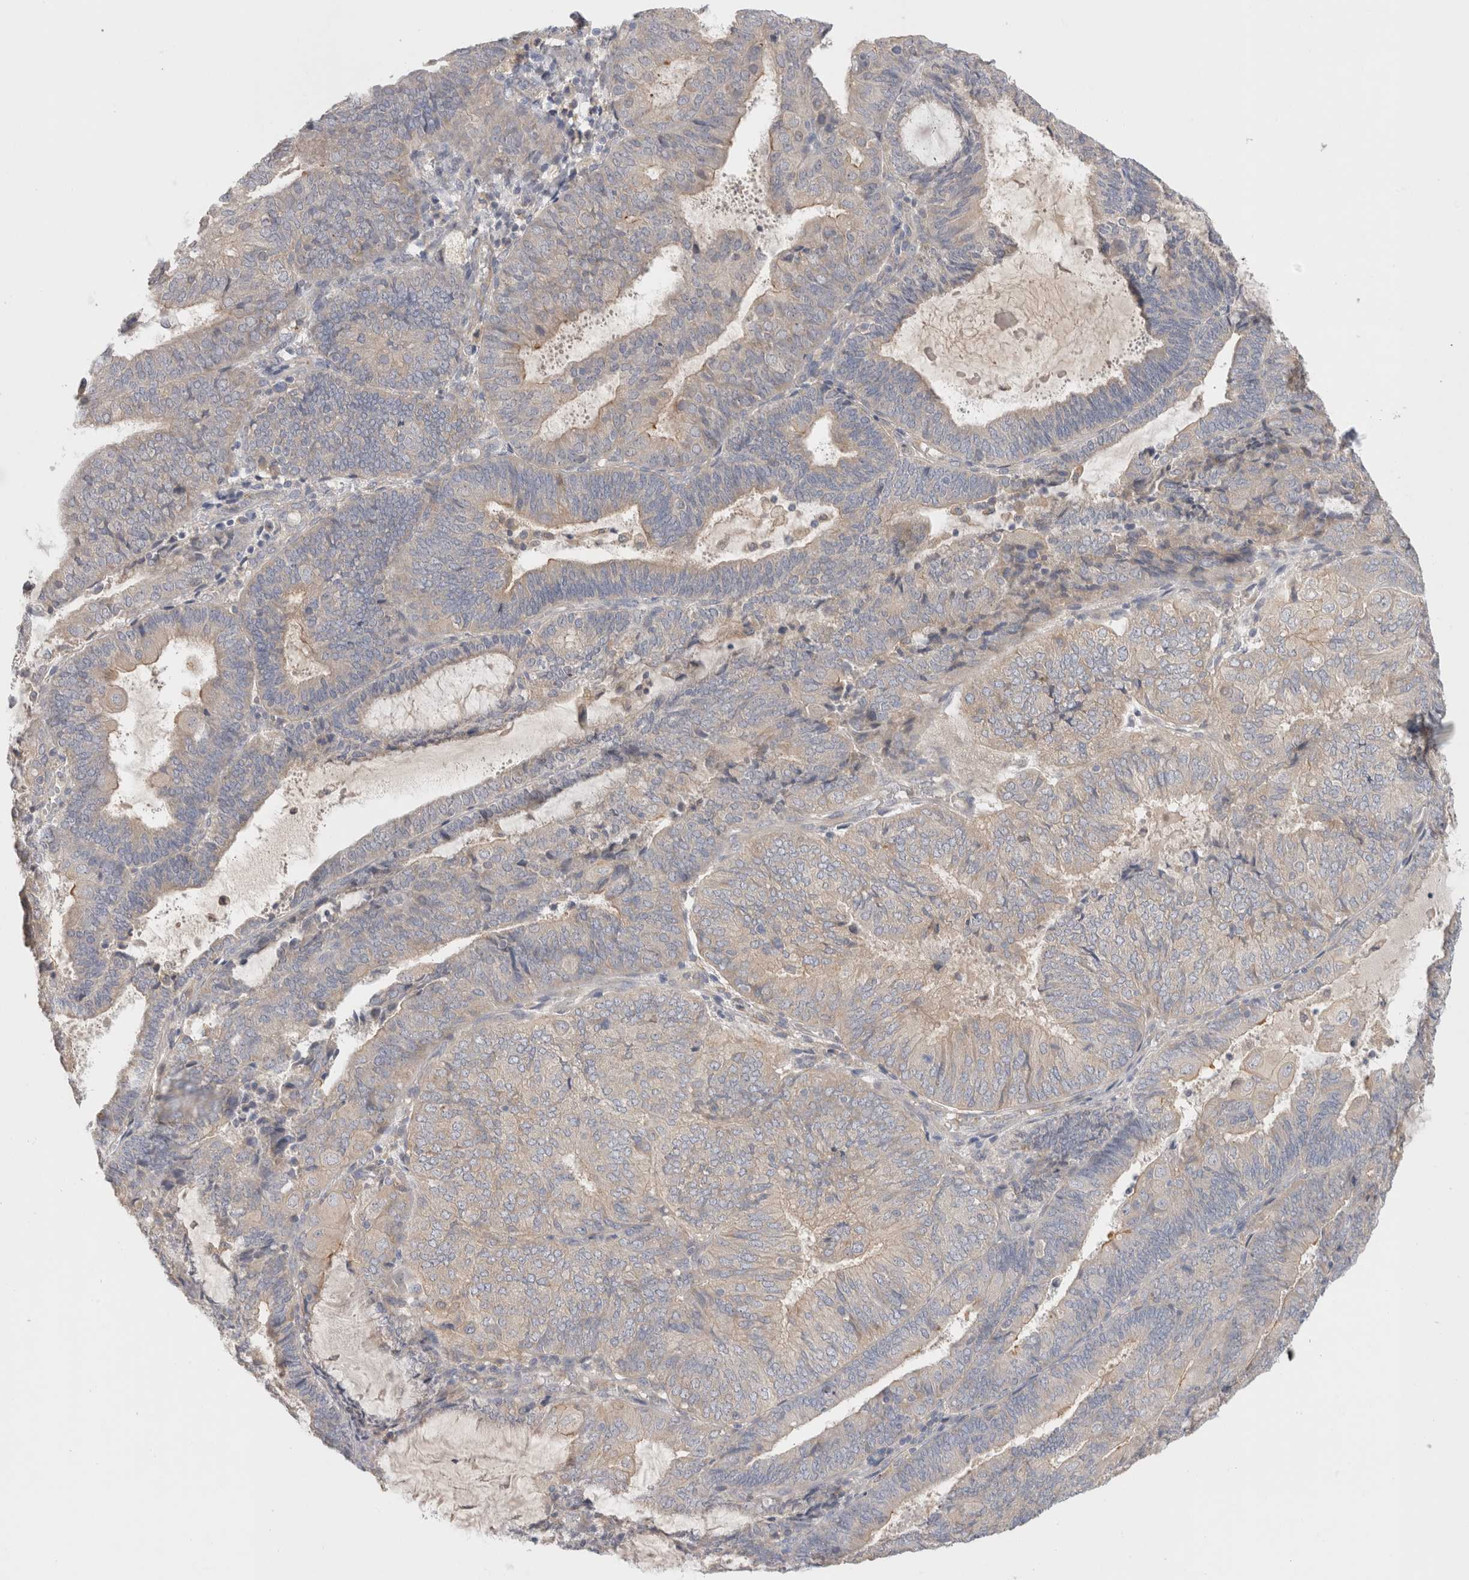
{"staining": {"intensity": "weak", "quantity": "<25%", "location": "cytoplasmic/membranous"}, "tissue": "endometrial cancer", "cell_type": "Tumor cells", "image_type": "cancer", "snomed": [{"axis": "morphology", "description": "Adenocarcinoma, NOS"}, {"axis": "topography", "description": "Endometrium"}], "caption": "A high-resolution histopathology image shows IHC staining of endometrial adenocarcinoma, which shows no significant staining in tumor cells. (DAB immunohistochemistry with hematoxylin counter stain).", "gene": "SGK3", "patient": {"sex": "female", "age": 81}}